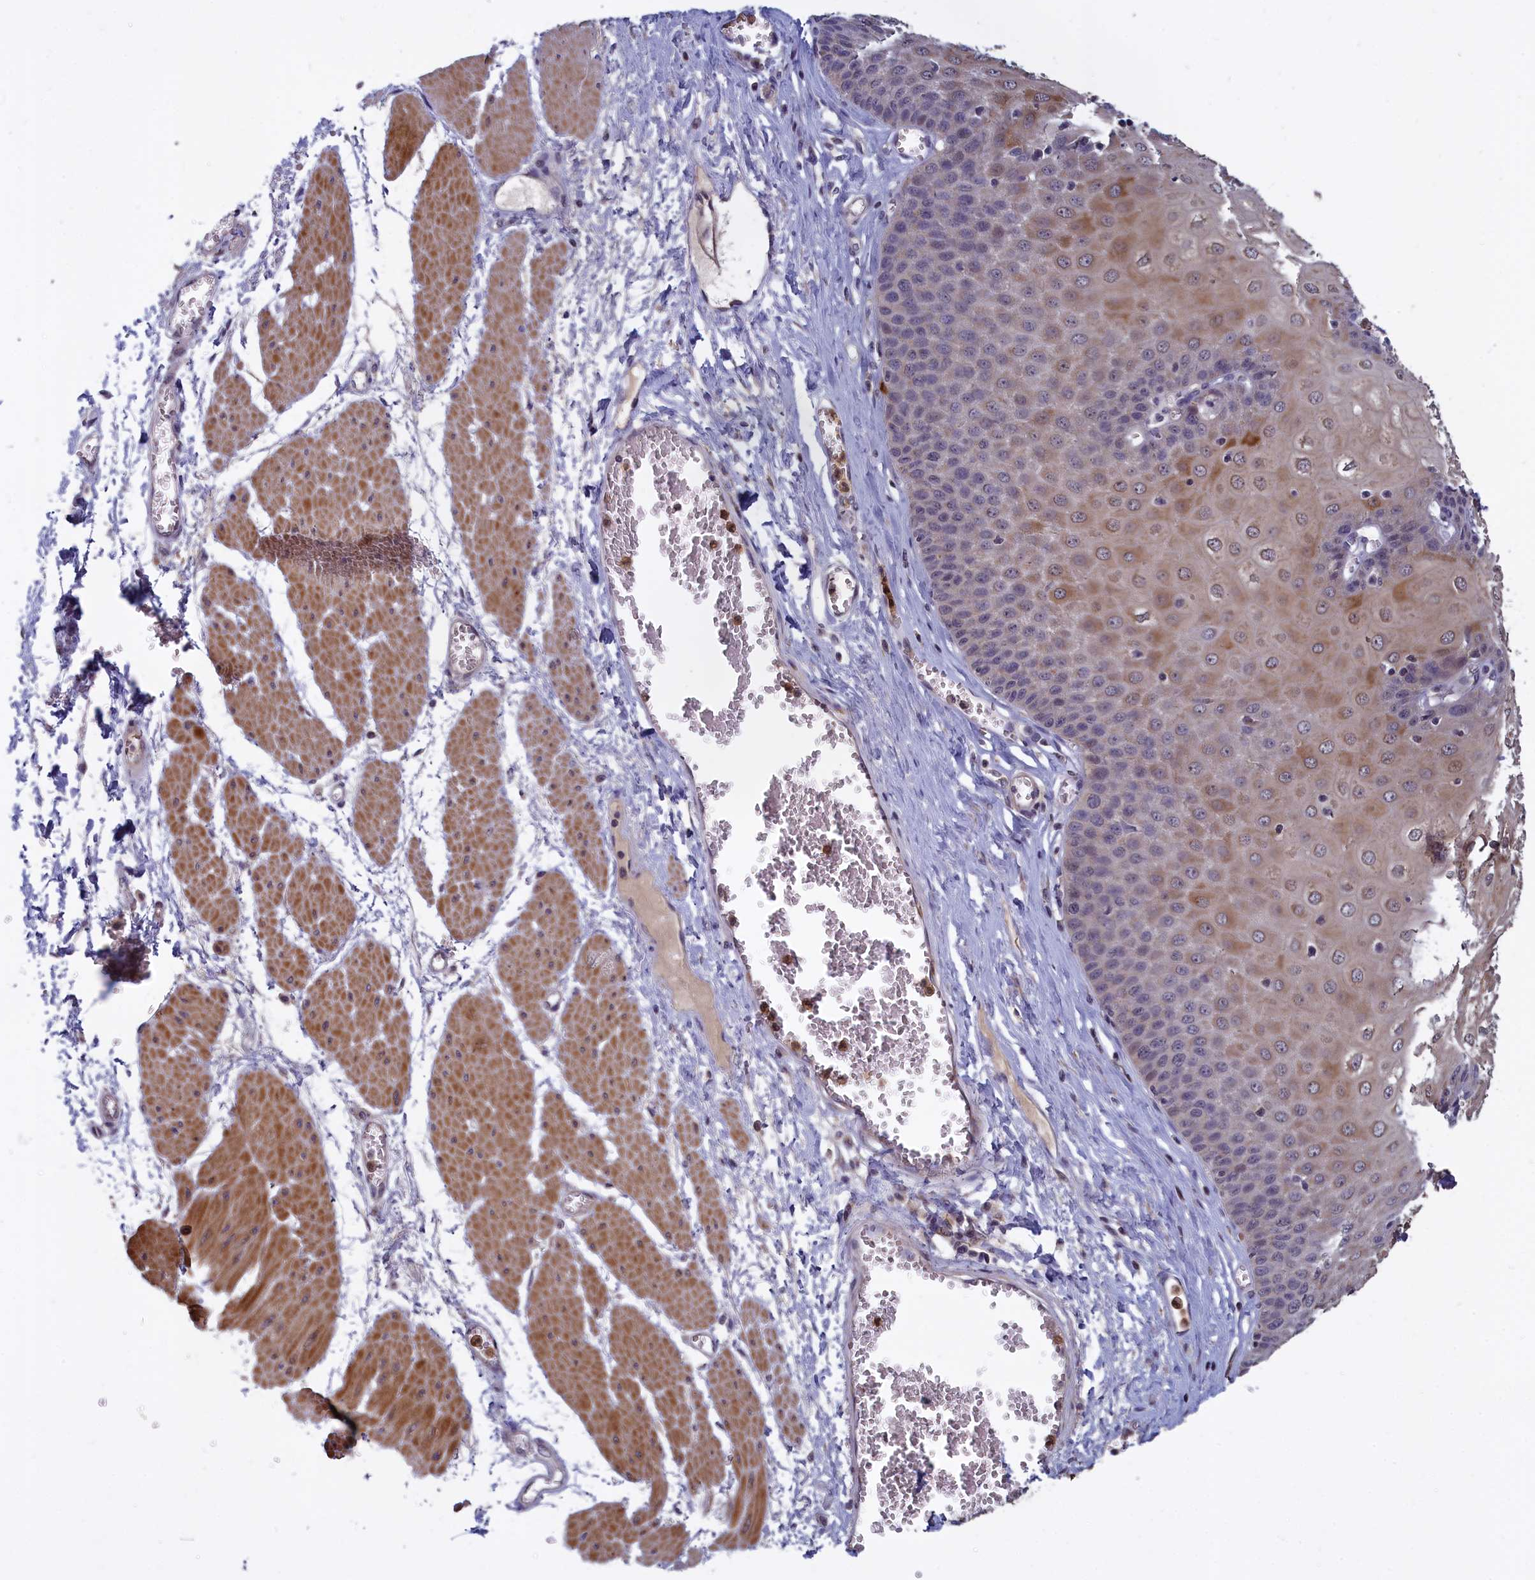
{"staining": {"intensity": "strong", "quantity": "25%-75%", "location": "cytoplasmic/membranous"}, "tissue": "esophagus", "cell_type": "Squamous epithelial cells", "image_type": "normal", "snomed": [{"axis": "morphology", "description": "Normal tissue, NOS"}, {"axis": "topography", "description": "Esophagus"}], "caption": "Normal esophagus was stained to show a protein in brown. There is high levels of strong cytoplasmic/membranous staining in about 25%-75% of squamous epithelial cells. Using DAB (3,3'-diaminobenzidine) (brown) and hematoxylin (blue) stains, captured at high magnification using brightfield microscopy.", "gene": "EPB41L4B", "patient": {"sex": "male", "age": 60}}